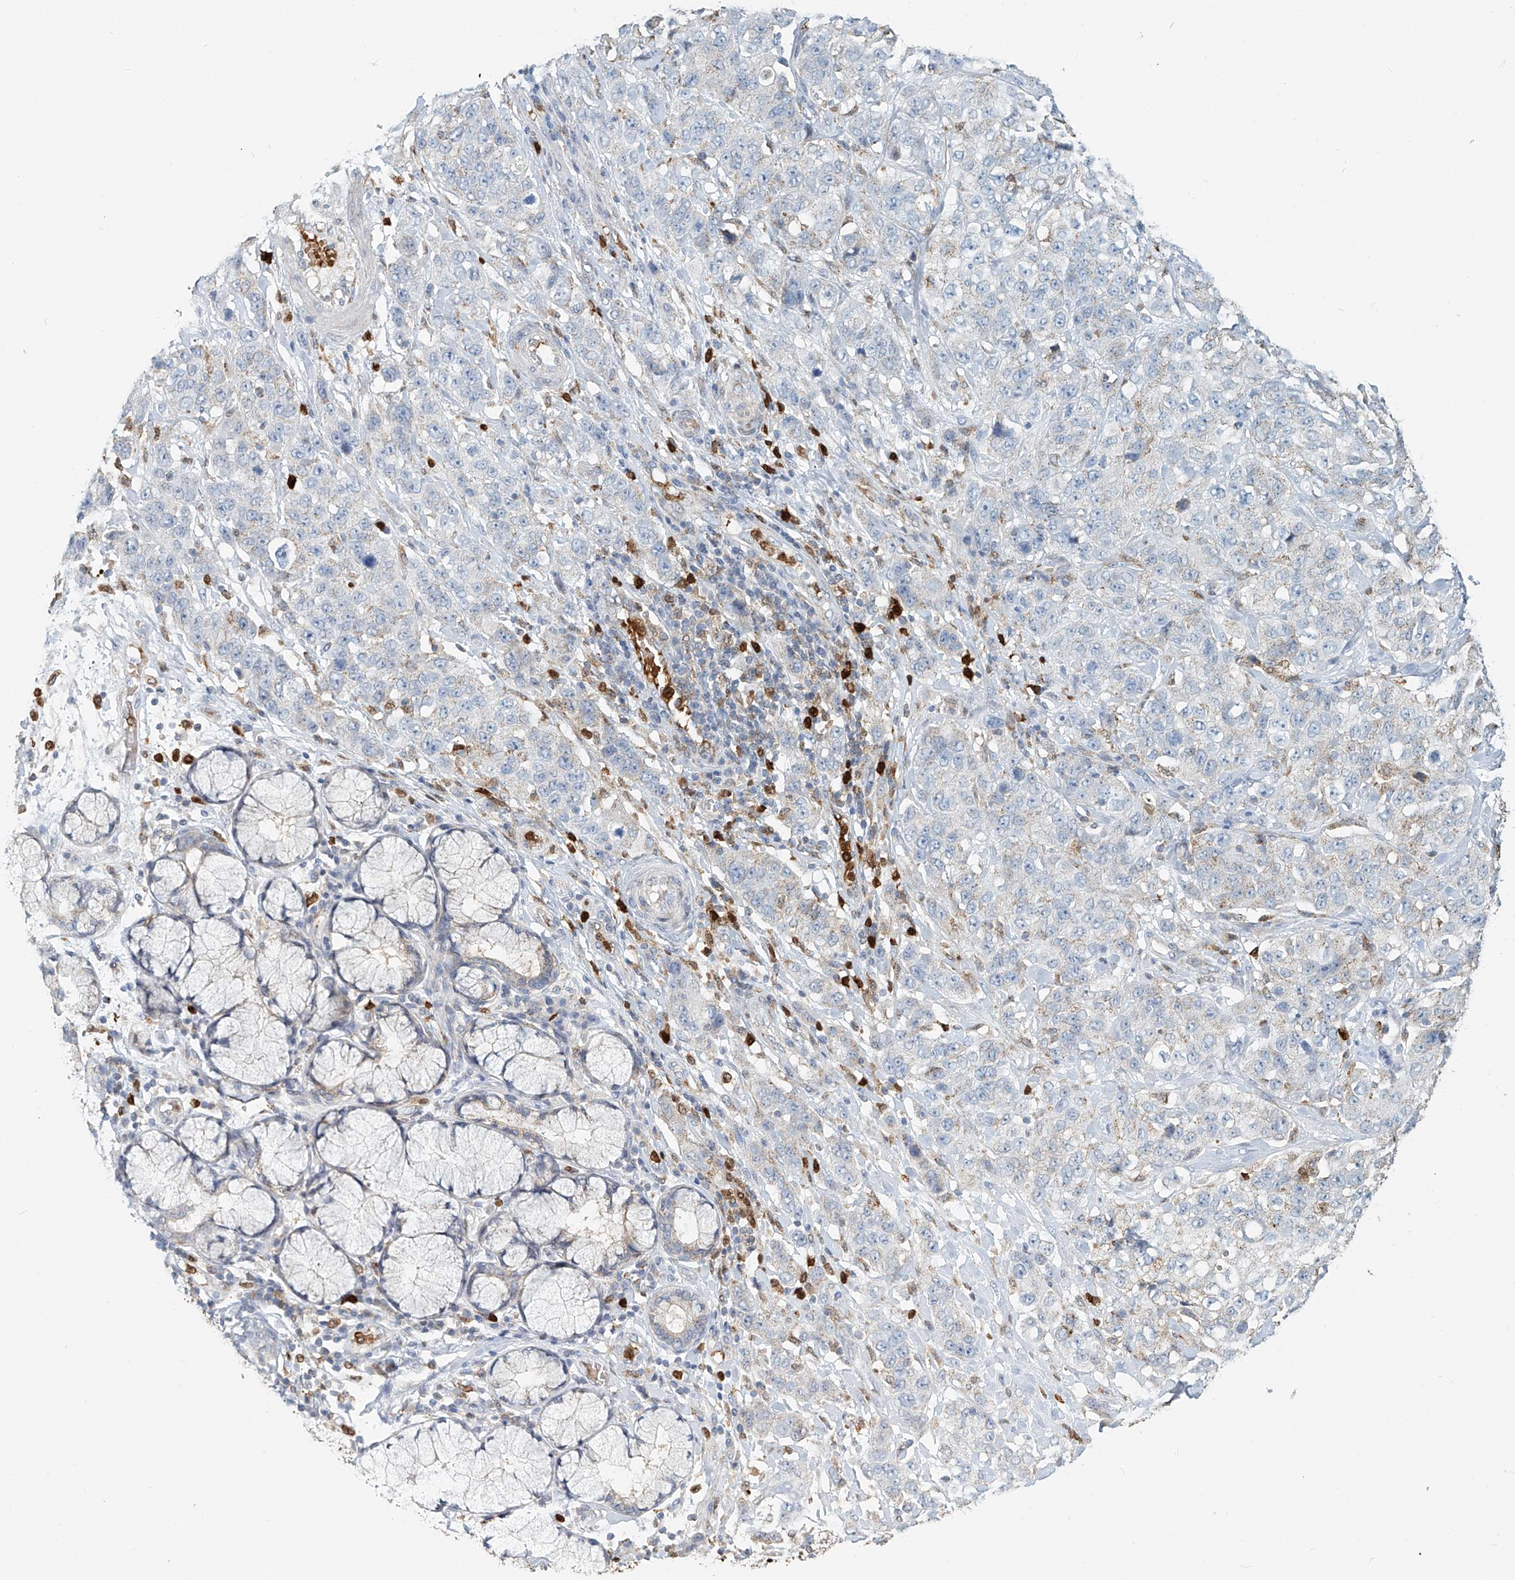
{"staining": {"intensity": "negative", "quantity": "none", "location": "none"}, "tissue": "stomach cancer", "cell_type": "Tumor cells", "image_type": "cancer", "snomed": [{"axis": "morphology", "description": "Adenocarcinoma, NOS"}, {"axis": "topography", "description": "Stomach"}], "caption": "This micrograph is of stomach cancer stained with immunohistochemistry (IHC) to label a protein in brown with the nuclei are counter-stained blue. There is no staining in tumor cells.", "gene": "PTPRA", "patient": {"sex": "male", "age": 48}}